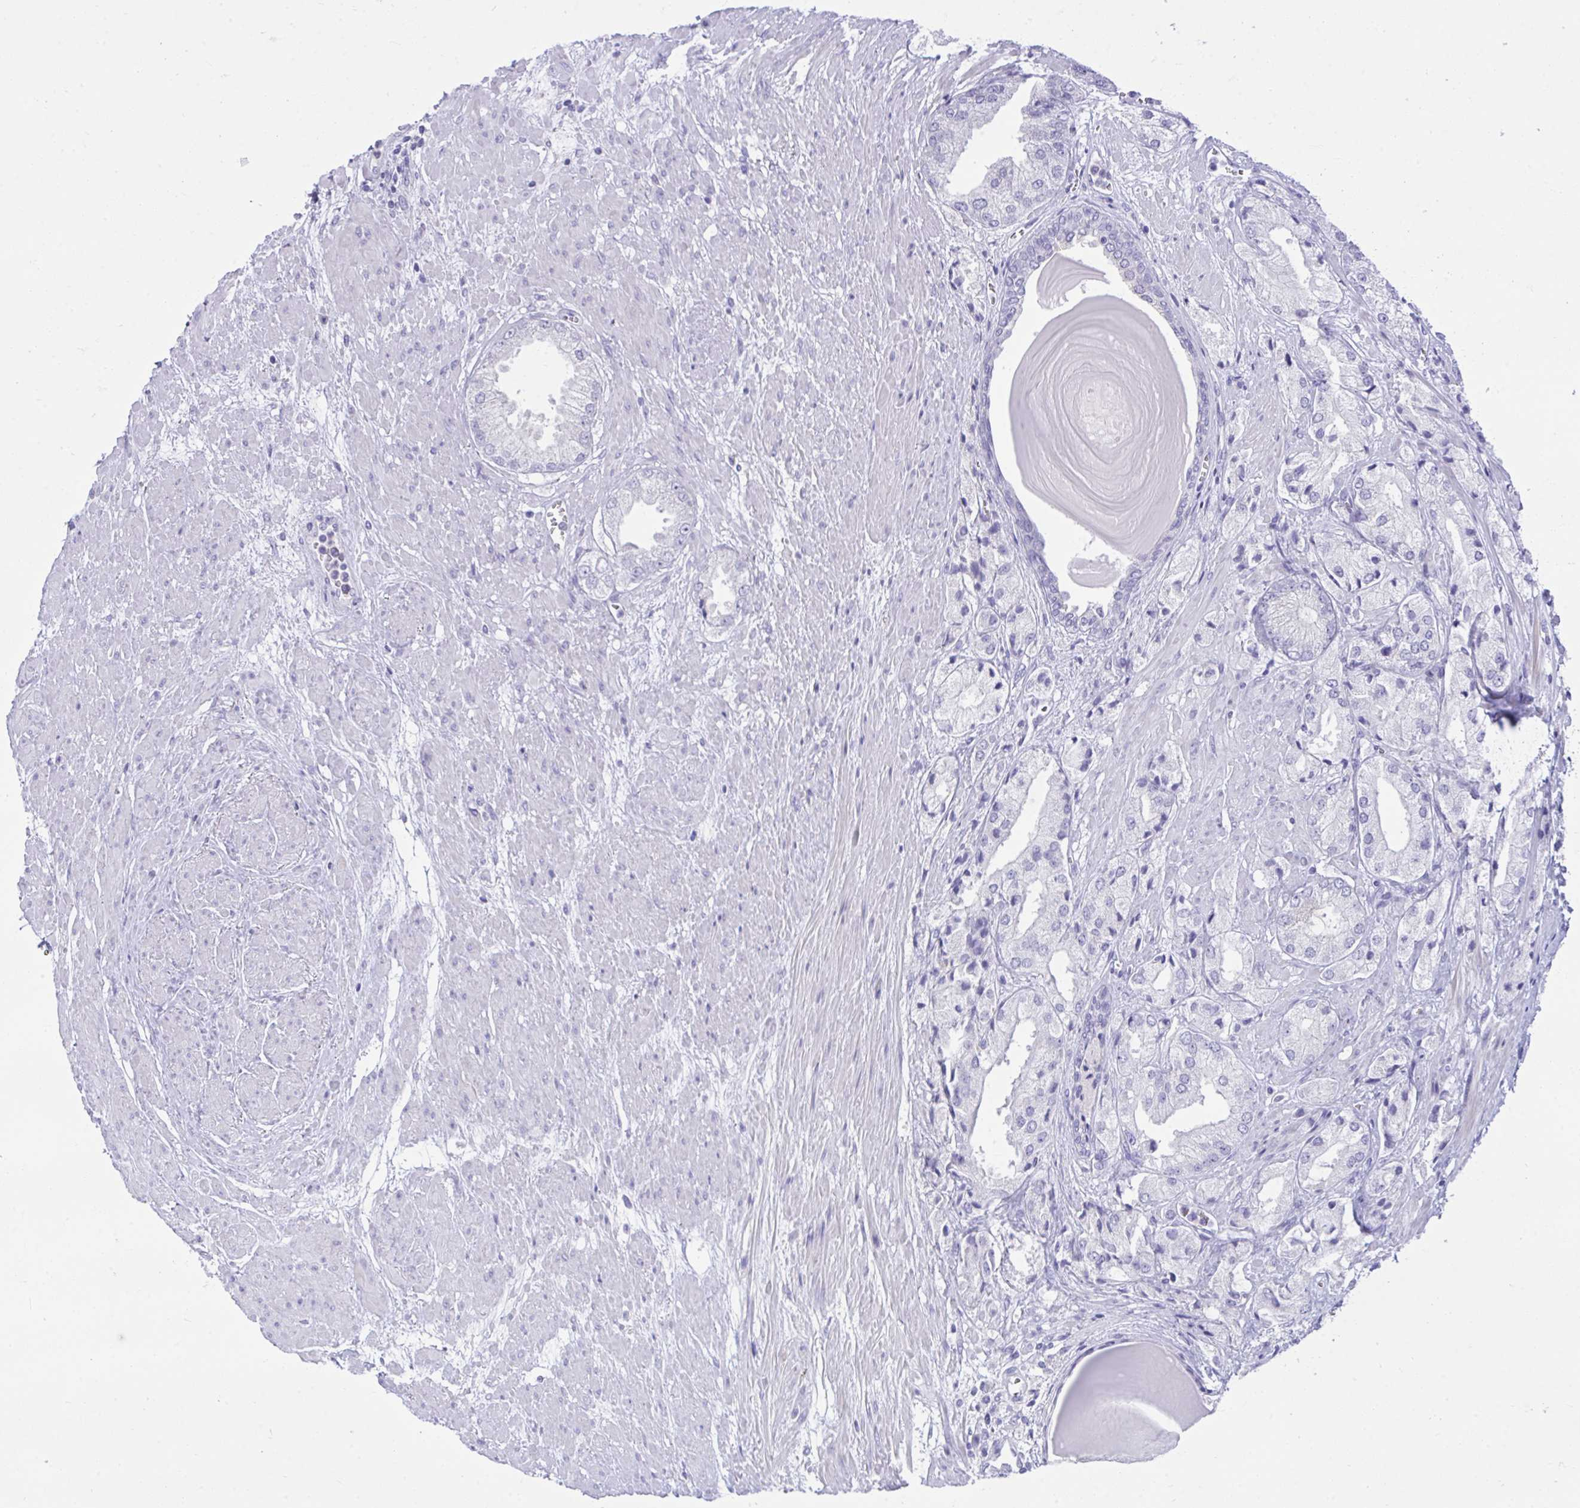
{"staining": {"intensity": "negative", "quantity": "none", "location": "none"}, "tissue": "prostate cancer", "cell_type": "Tumor cells", "image_type": "cancer", "snomed": [{"axis": "morphology", "description": "Adenocarcinoma, High grade"}, {"axis": "topography", "description": "Prostate"}], "caption": "Protein analysis of high-grade adenocarcinoma (prostate) exhibits no significant staining in tumor cells.", "gene": "PLEKHH1", "patient": {"sex": "male", "age": 68}}